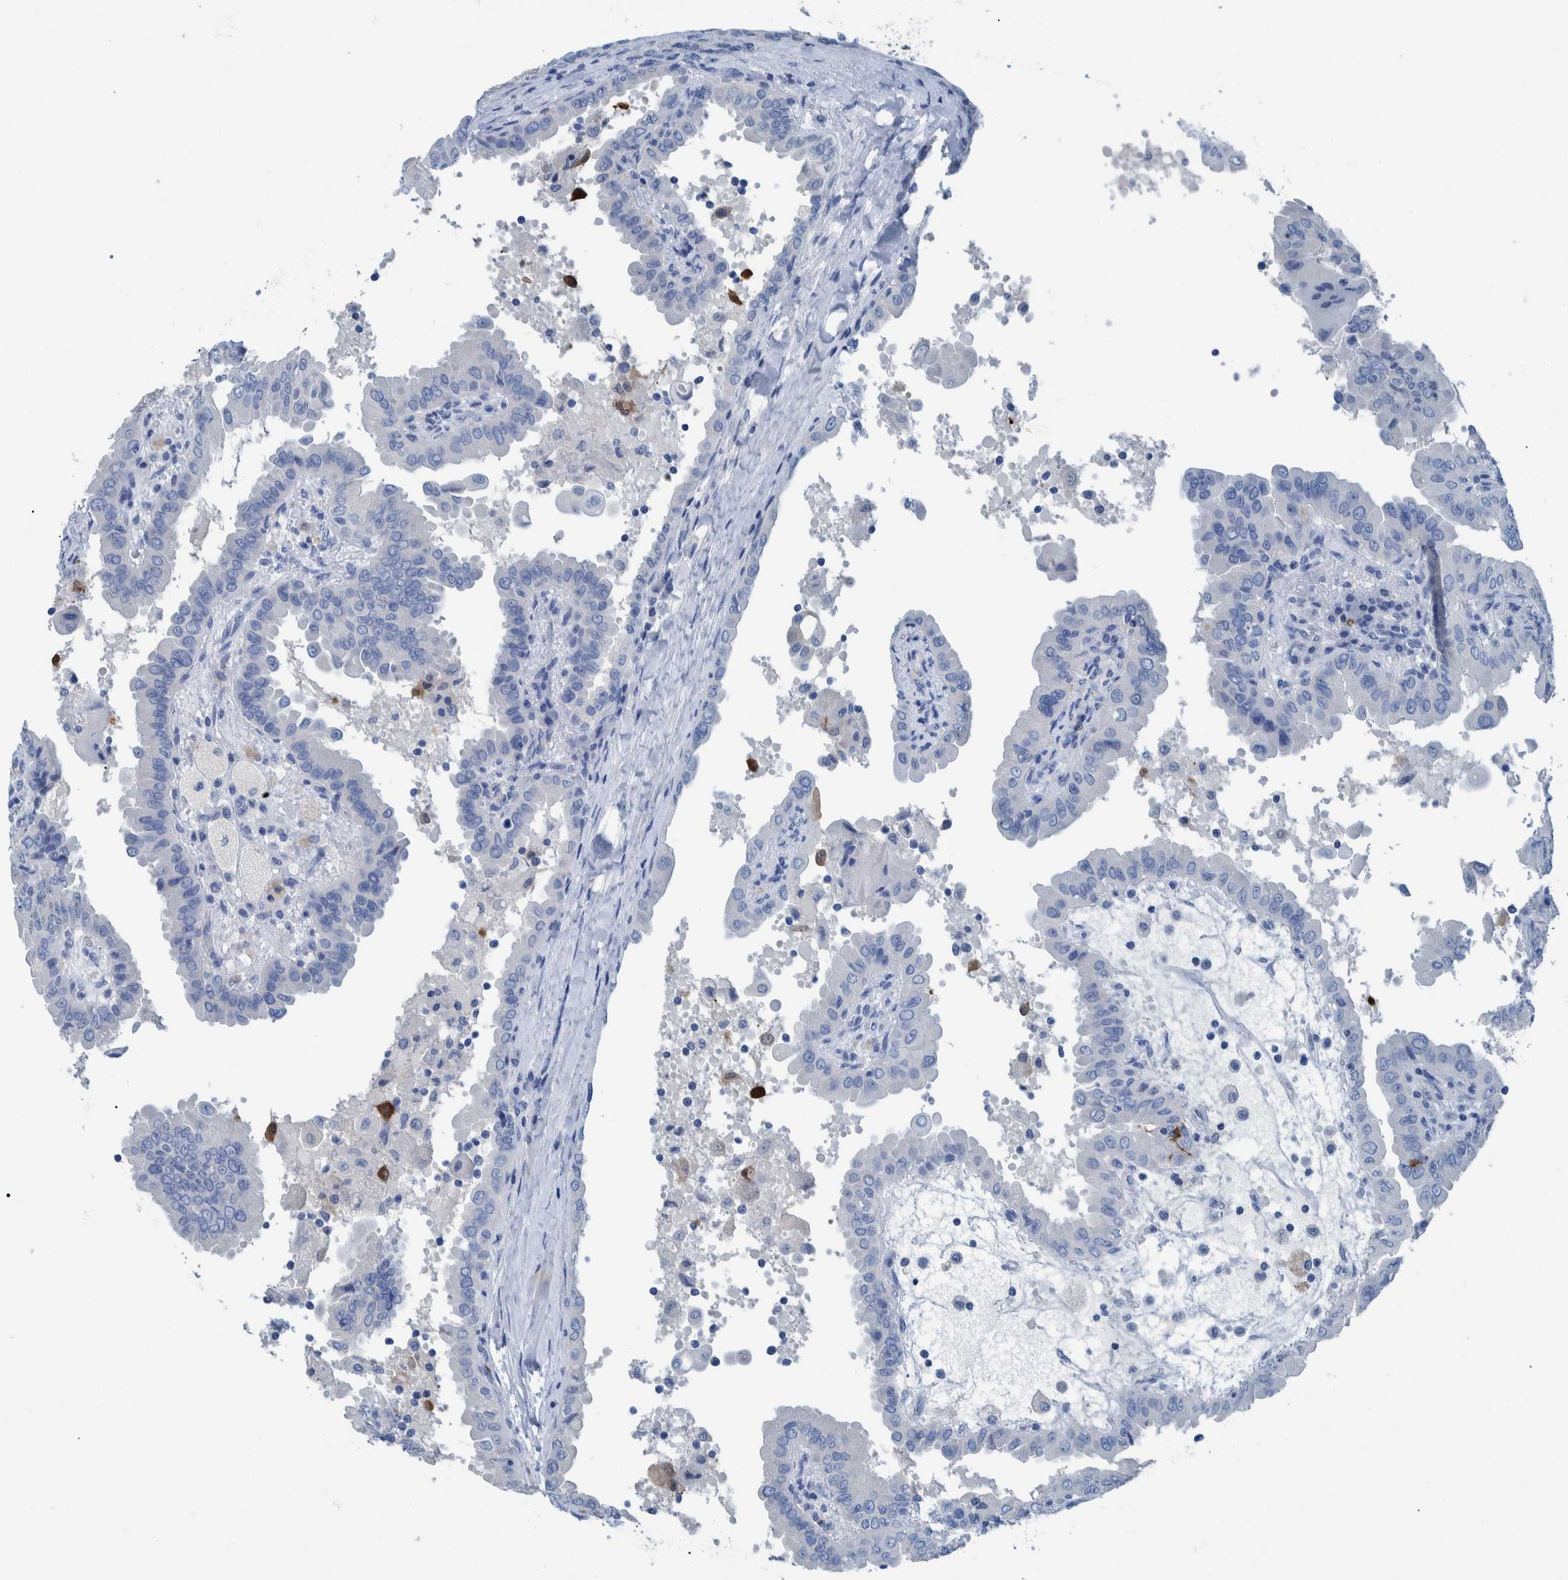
{"staining": {"intensity": "negative", "quantity": "none", "location": "none"}, "tissue": "thyroid cancer", "cell_type": "Tumor cells", "image_type": "cancer", "snomed": [{"axis": "morphology", "description": "Papillary adenocarcinoma, NOS"}, {"axis": "topography", "description": "Thyroid gland"}], "caption": "A photomicrograph of thyroid cancer stained for a protein demonstrates no brown staining in tumor cells. (DAB immunohistochemistry with hematoxylin counter stain).", "gene": "IDO1", "patient": {"sex": "male", "age": 33}}